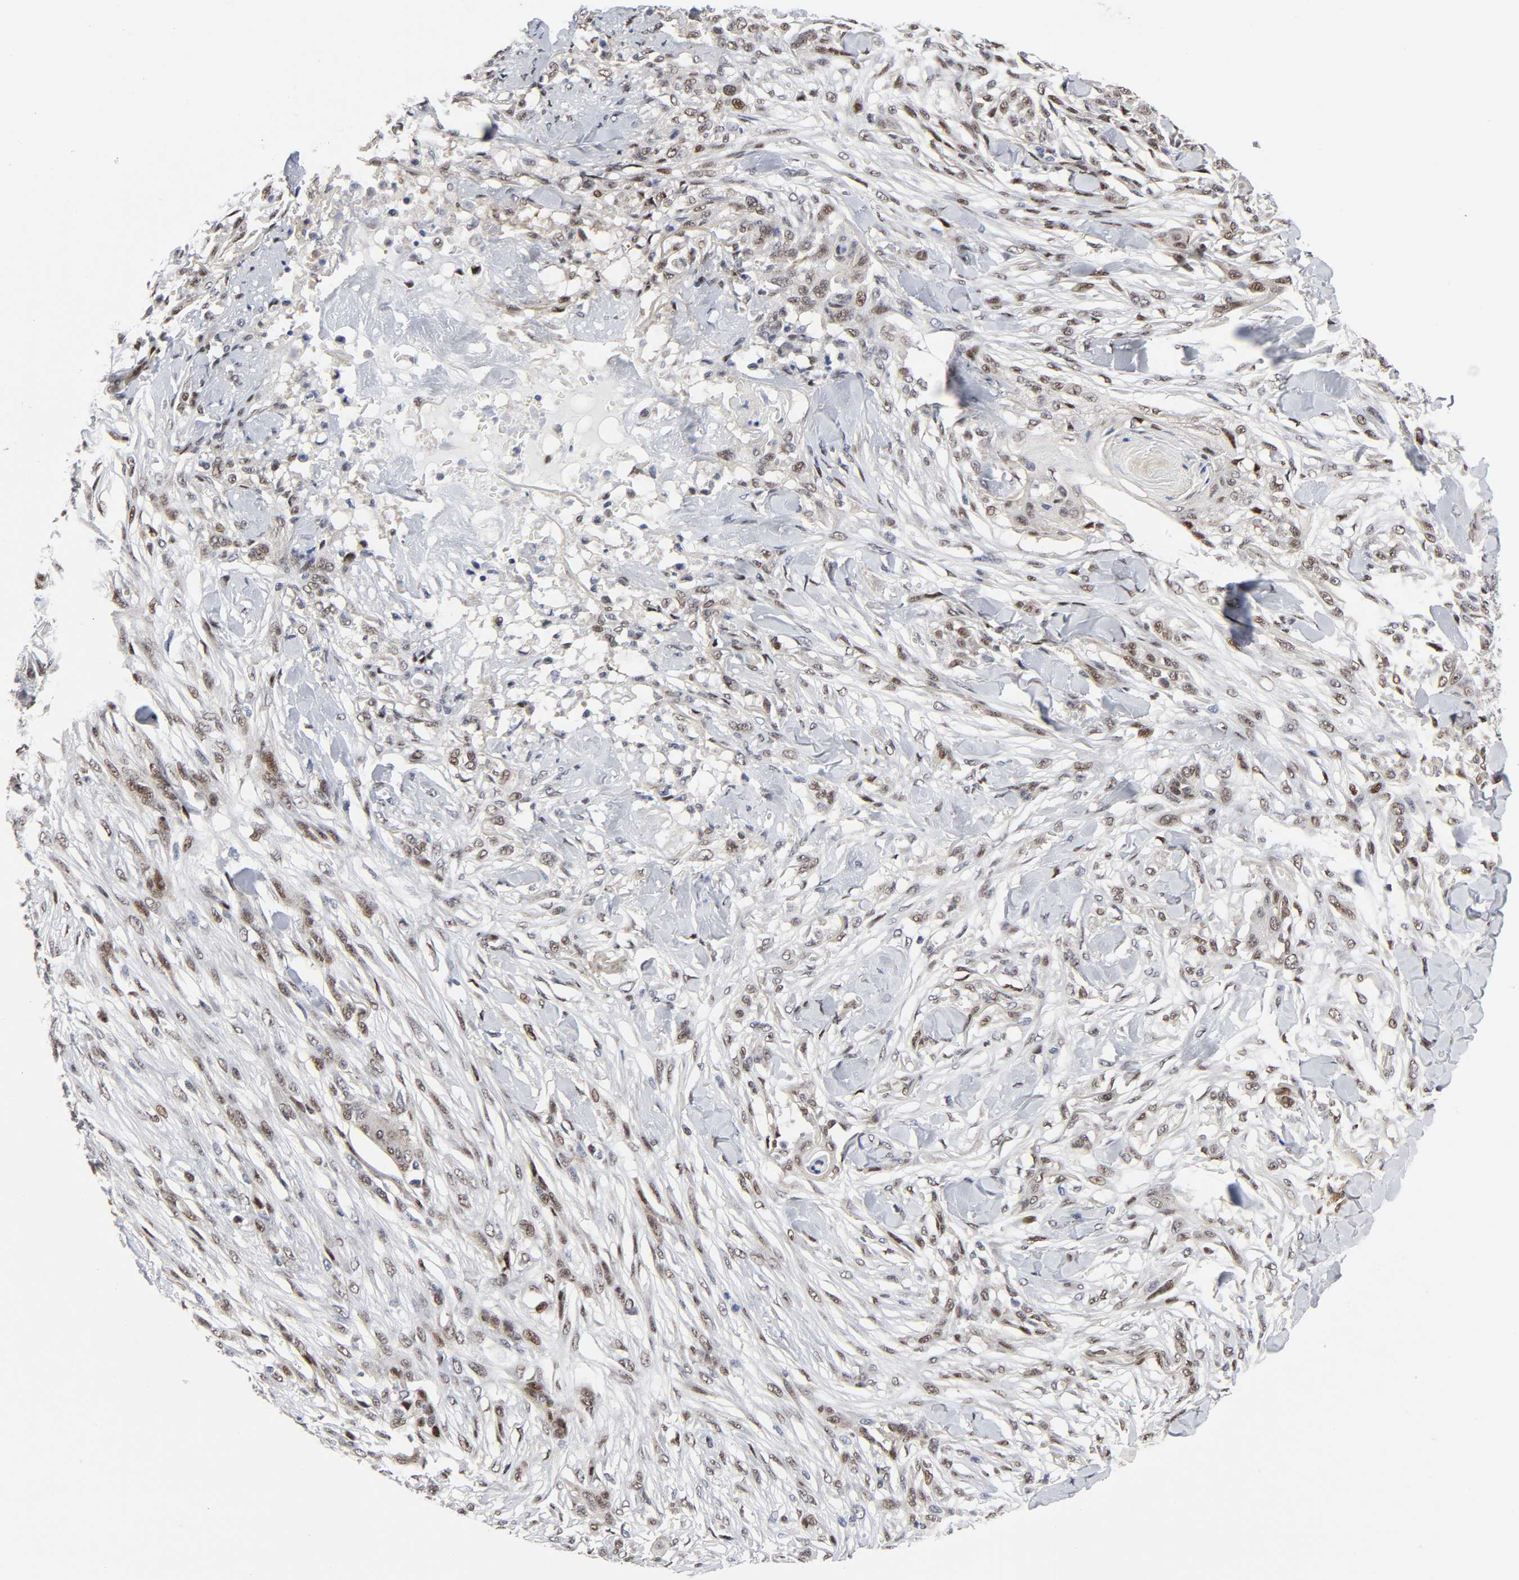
{"staining": {"intensity": "weak", "quantity": "<25%", "location": "cytoplasmic/membranous,nuclear"}, "tissue": "skin cancer", "cell_type": "Tumor cells", "image_type": "cancer", "snomed": [{"axis": "morphology", "description": "Normal tissue, NOS"}, {"axis": "morphology", "description": "Squamous cell carcinoma, NOS"}, {"axis": "topography", "description": "Skin"}], "caption": "Immunohistochemical staining of skin cancer displays no significant expression in tumor cells.", "gene": "STK38", "patient": {"sex": "female", "age": 59}}